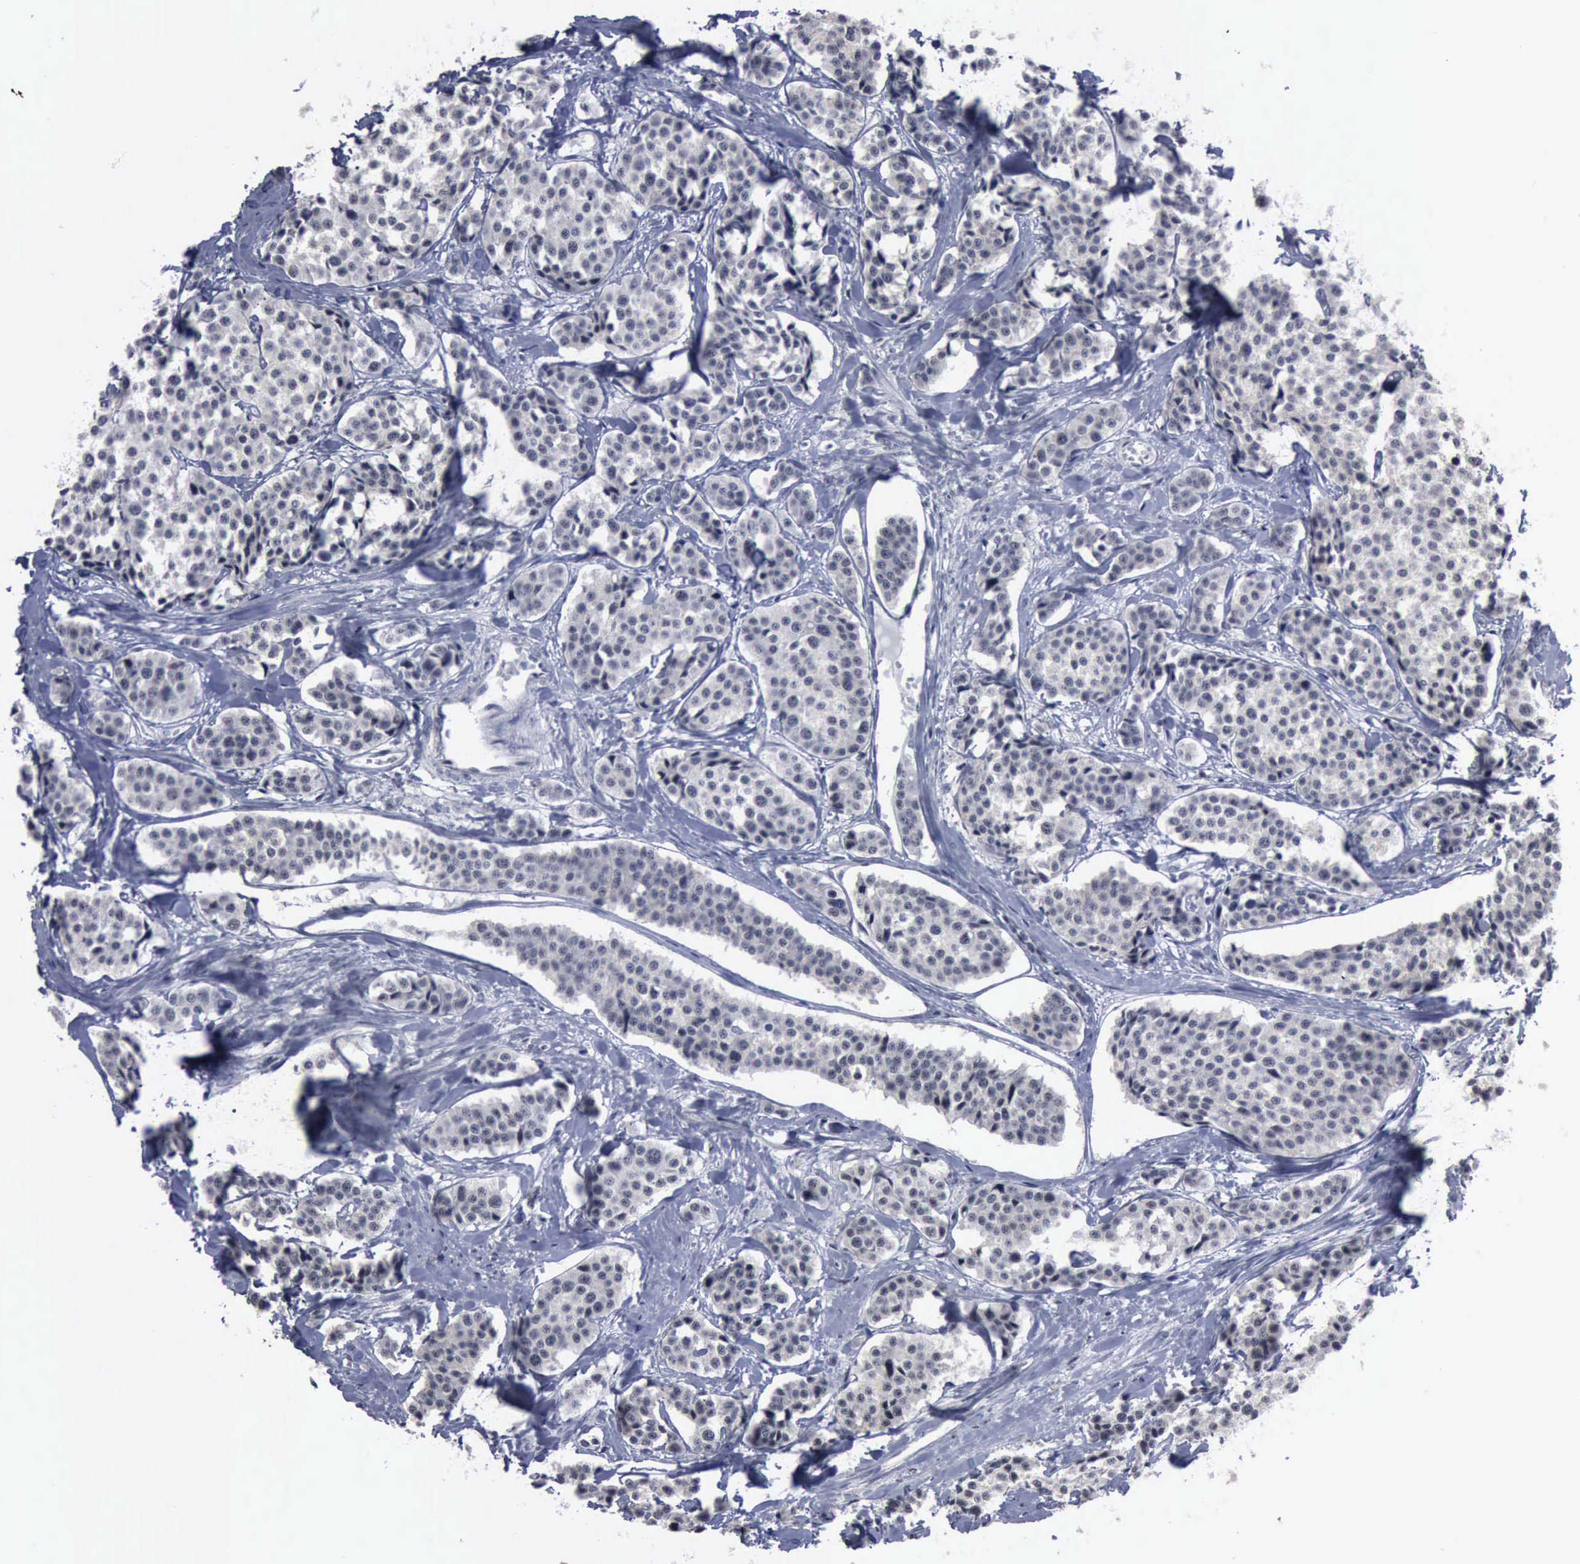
{"staining": {"intensity": "negative", "quantity": "none", "location": "none"}, "tissue": "carcinoid", "cell_type": "Tumor cells", "image_type": "cancer", "snomed": [{"axis": "morphology", "description": "Carcinoid, malignant, NOS"}, {"axis": "topography", "description": "Small intestine"}], "caption": "Carcinoid was stained to show a protein in brown. There is no significant expression in tumor cells.", "gene": "BRD1", "patient": {"sex": "male", "age": 60}}